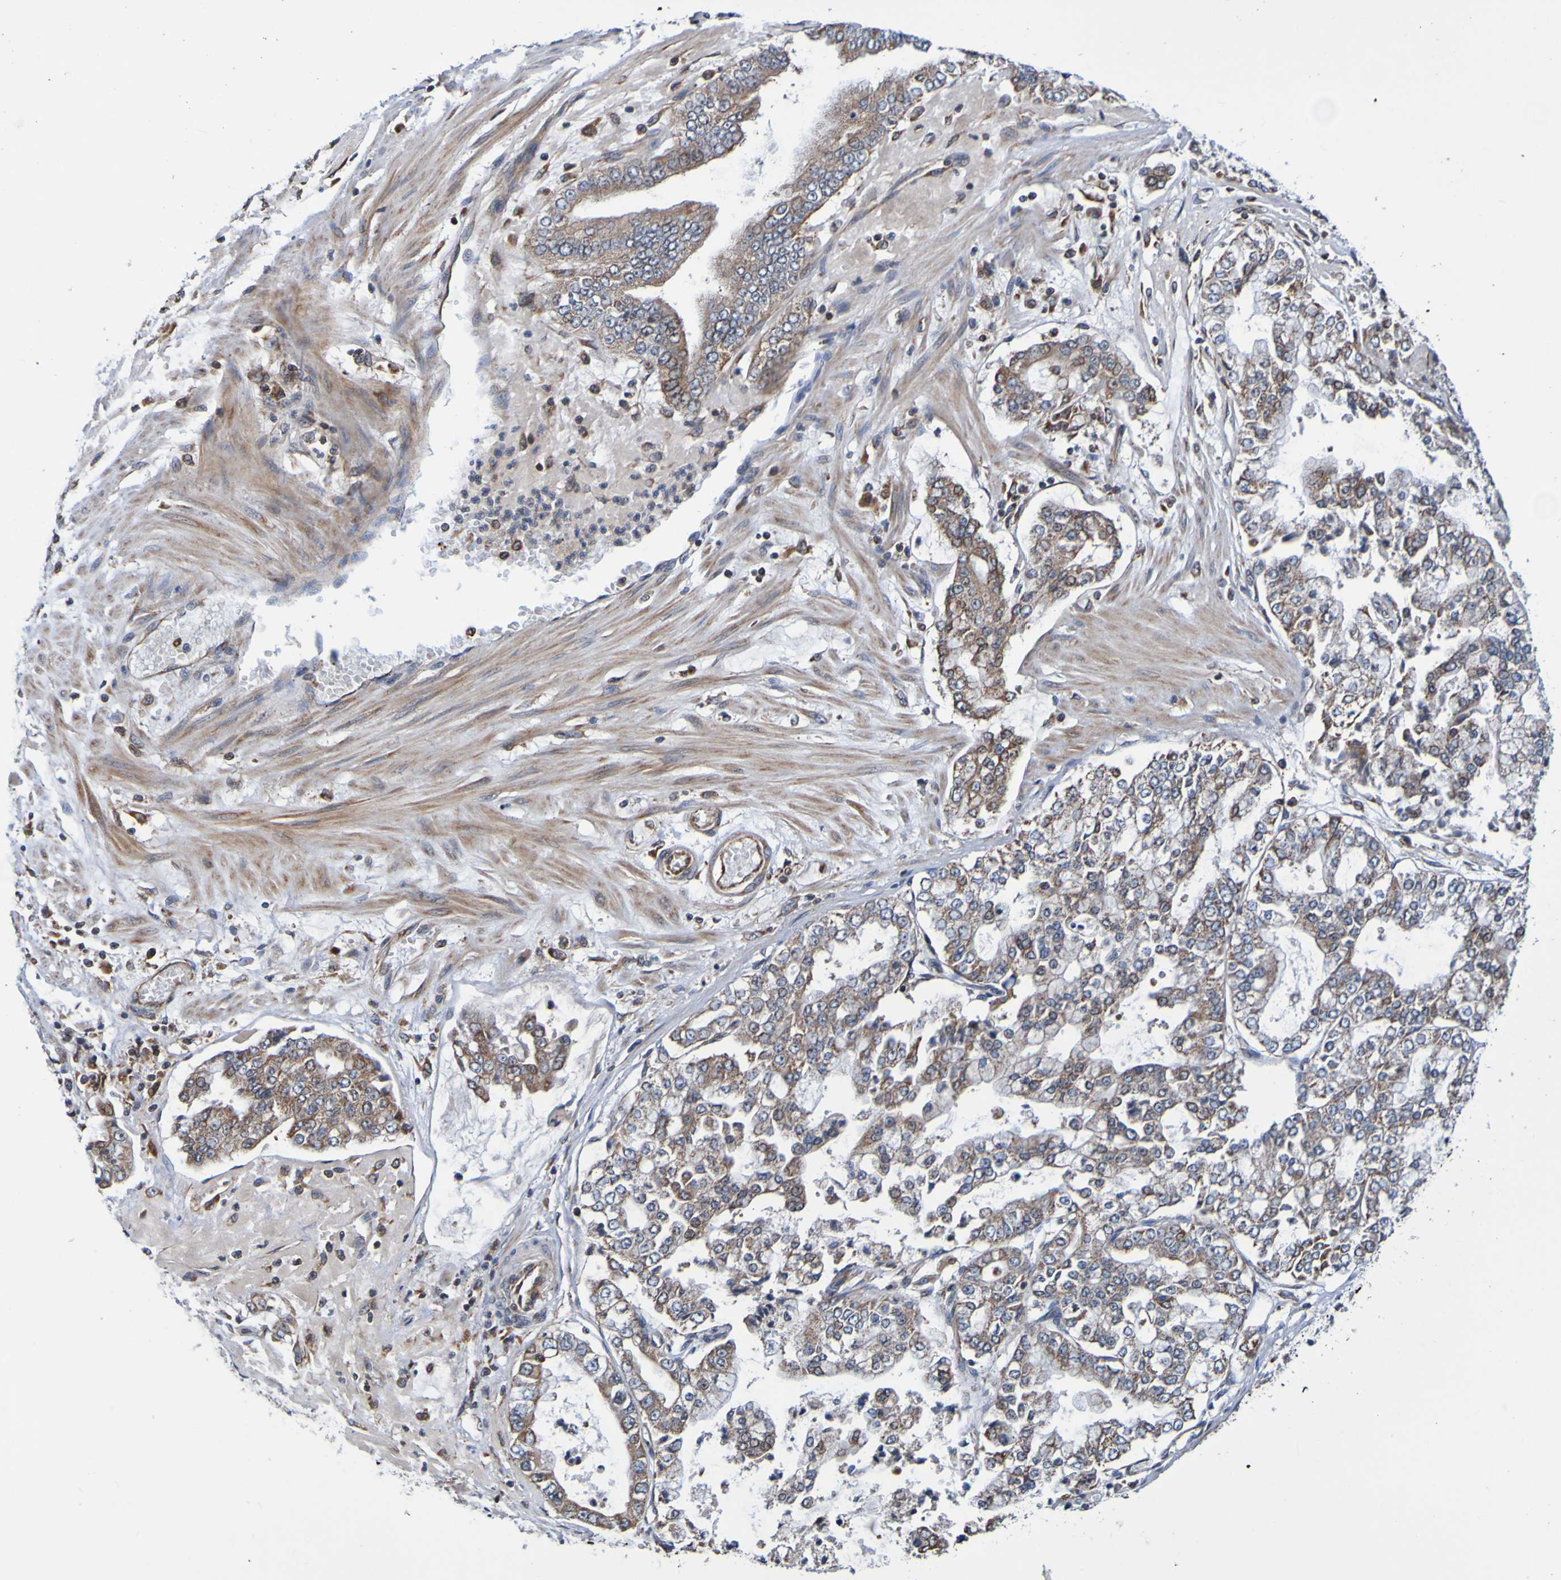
{"staining": {"intensity": "moderate", "quantity": ">75%", "location": "cytoplasmic/membranous"}, "tissue": "stomach cancer", "cell_type": "Tumor cells", "image_type": "cancer", "snomed": [{"axis": "morphology", "description": "Adenocarcinoma, NOS"}, {"axis": "topography", "description": "Stomach"}], "caption": "A brown stain labels moderate cytoplasmic/membranous positivity of a protein in stomach cancer (adenocarcinoma) tumor cells.", "gene": "AXIN1", "patient": {"sex": "male", "age": 76}}